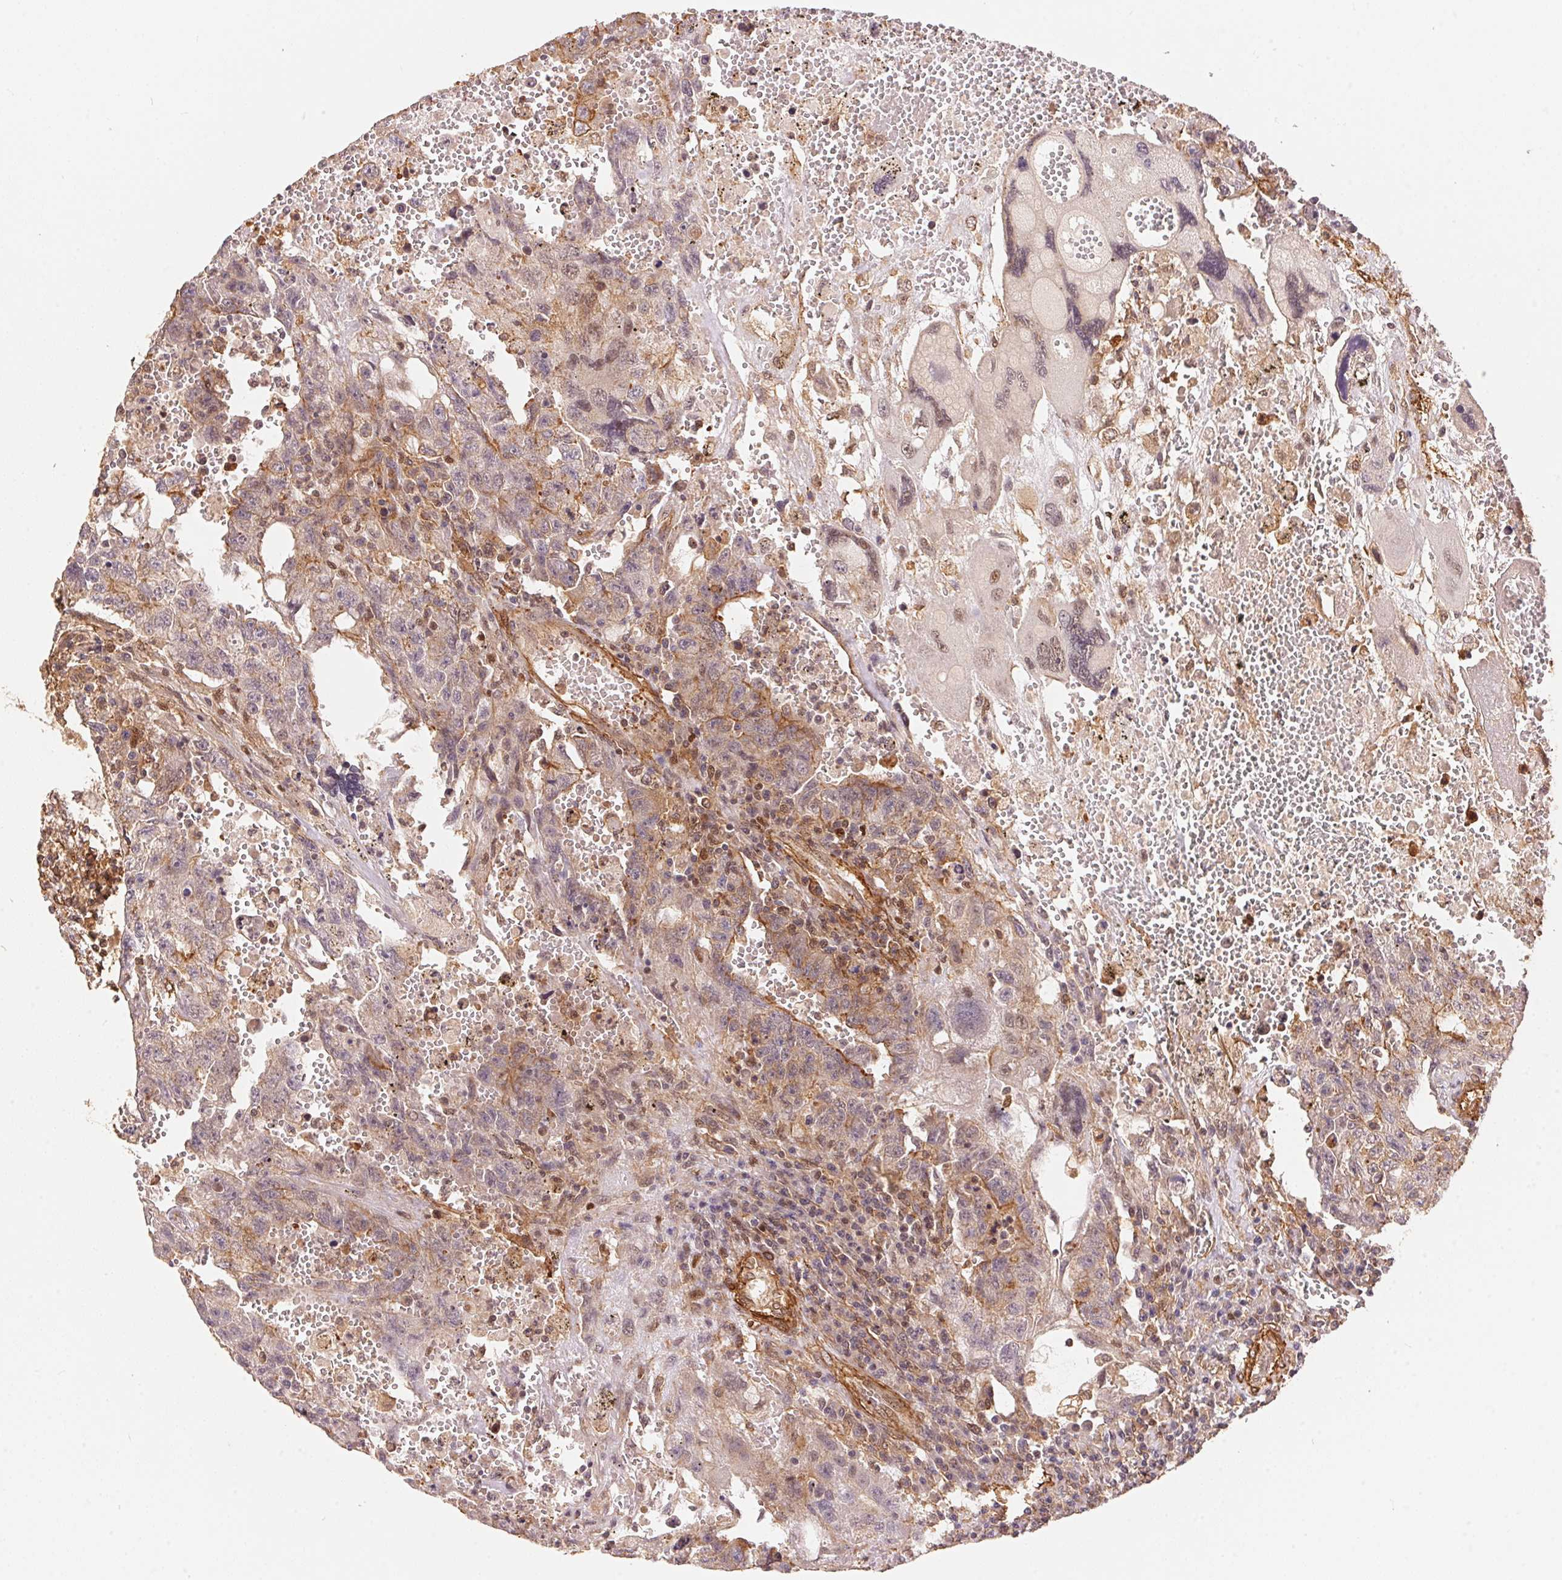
{"staining": {"intensity": "moderate", "quantity": "<25%", "location": "cytoplasmic/membranous"}, "tissue": "testis cancer", "cell_type": "Tumor cells", "image_type": "cancer", "snomed": [{"axis": "morphology", "description": "Carcinoma, Embryonal, NOS"}, {"axis": "topography", "description": "Testis"}], "caption": "This image reveals IHC staining of human testis embryonal carcinoma, with low moderate cytoplasmic/membranous positivity in approximately <25% of tumor cells.", "gene": "TNIP2", "patient": {"sex": "male", "age": 26}}